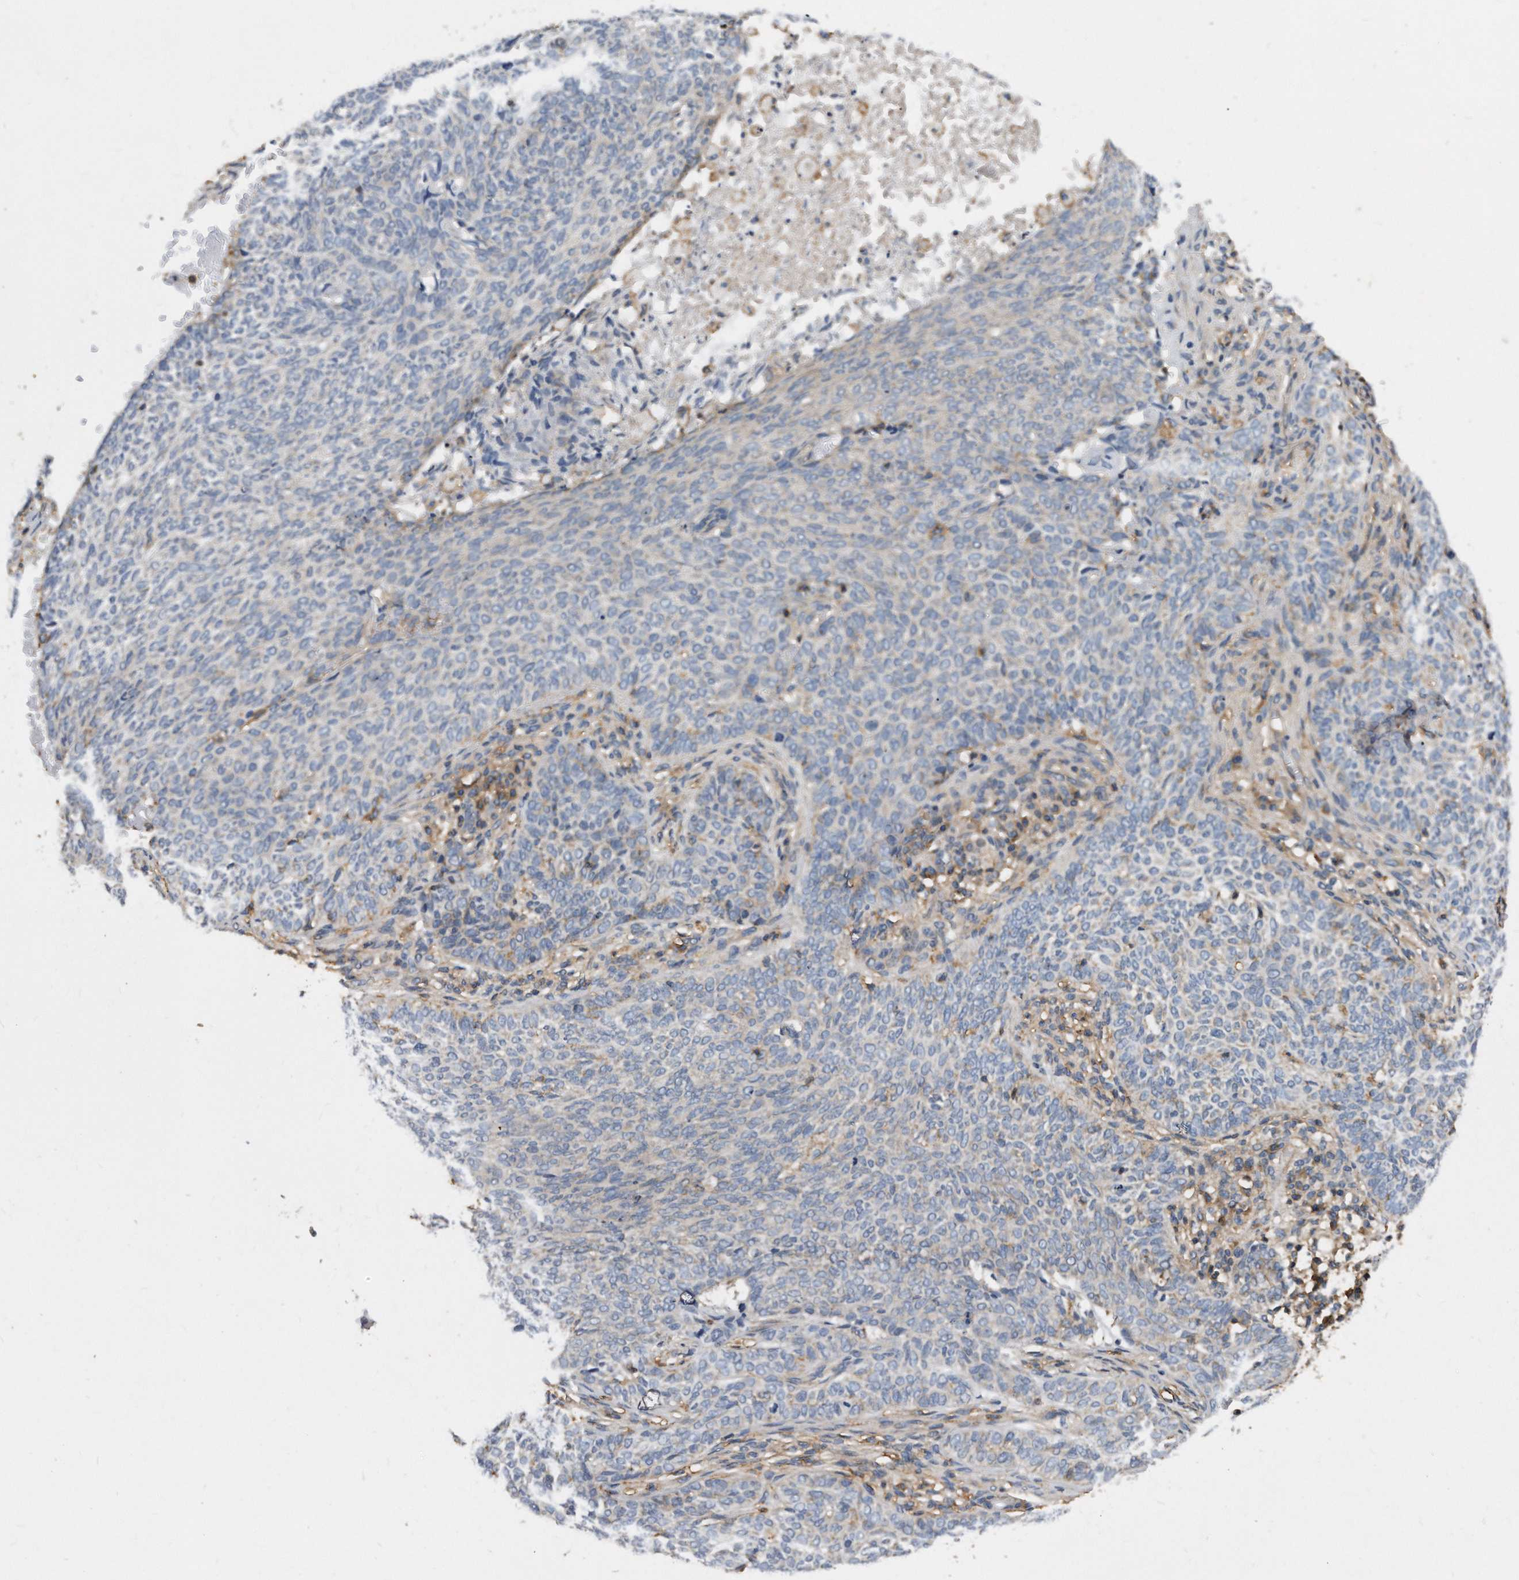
{"staining": {"intensity": "negative", "quantity": "none", "location": "none"}, "tissue": "skin cancer", "cell_type": "Tumor cells", "image_type": "cancer", "snomed": [{"axis": "morphology", "description": "Basal cell carcinoma"}, {"axis": "topography", "description": "Skin"}], "caption": "High magnification brightfield microscopy of skin basal cell carcinoma stained with DAB (brown) and counterstained with hematoxylin (blue): tumor cells show no significant staining.", "gene": "ATG5", "patient": {"sex": "male", "age": 87}}